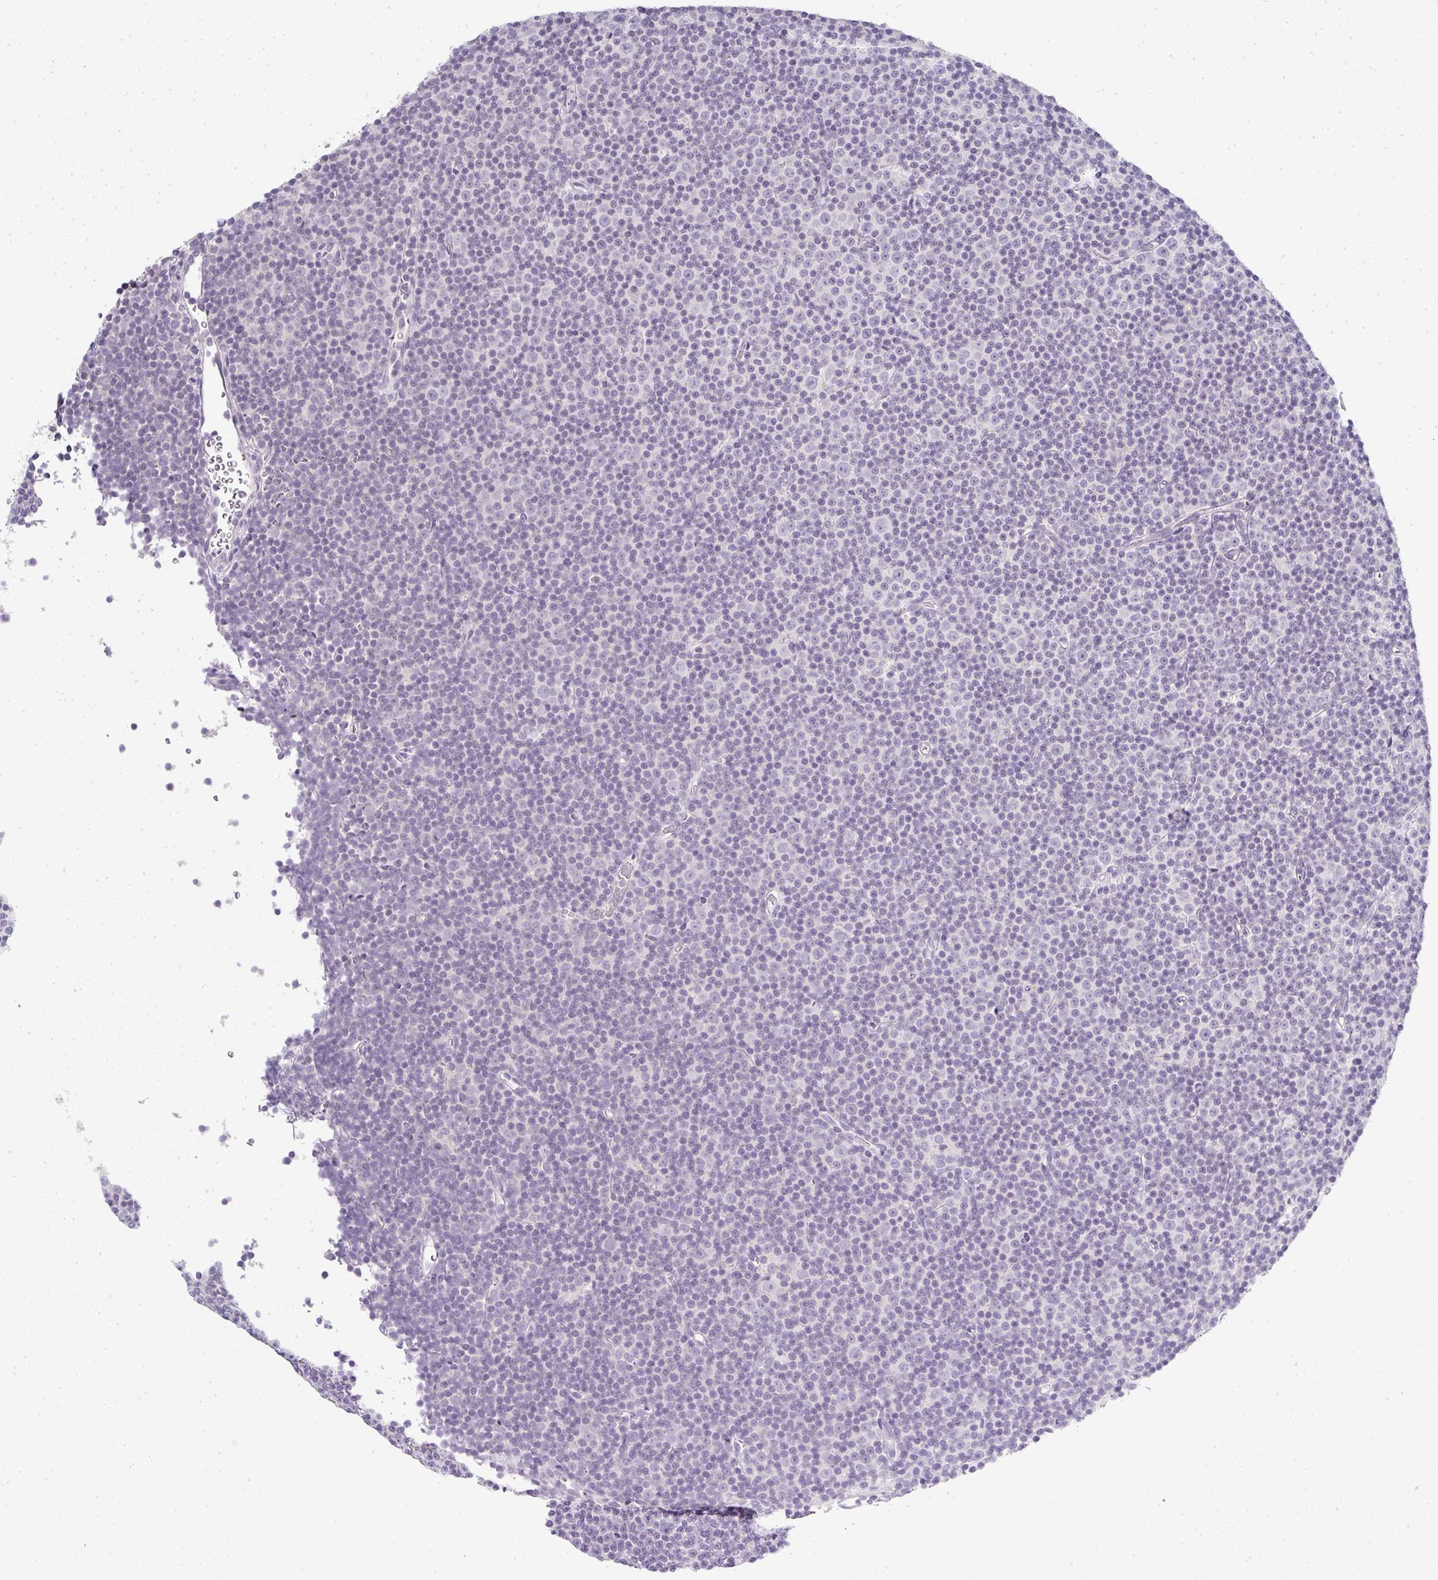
{"staining": {"intensity": "negative", "quantity": "none", "location": "none"}, "tissue": "lymphoma", "cell_type": "Tumor cells", "image_type": "cancer", "snomed": [{"axis": "morphology", "description": "Malignant lymphoma, non-Hodgkin's type, Low grade"}, {"axis": "topography", "description": "Lymph node"}], "caption": "IHC image of human lymphoma stained for a protein (brown), which exhibits no expression in tumor cells. (DAB (3,3'-diaminobenzidine) immunohistochemistry (IHC) with hematoxylin counter stain).", "gene": "SERPINB3", "patient": {"sex": "female", "age": 67}}